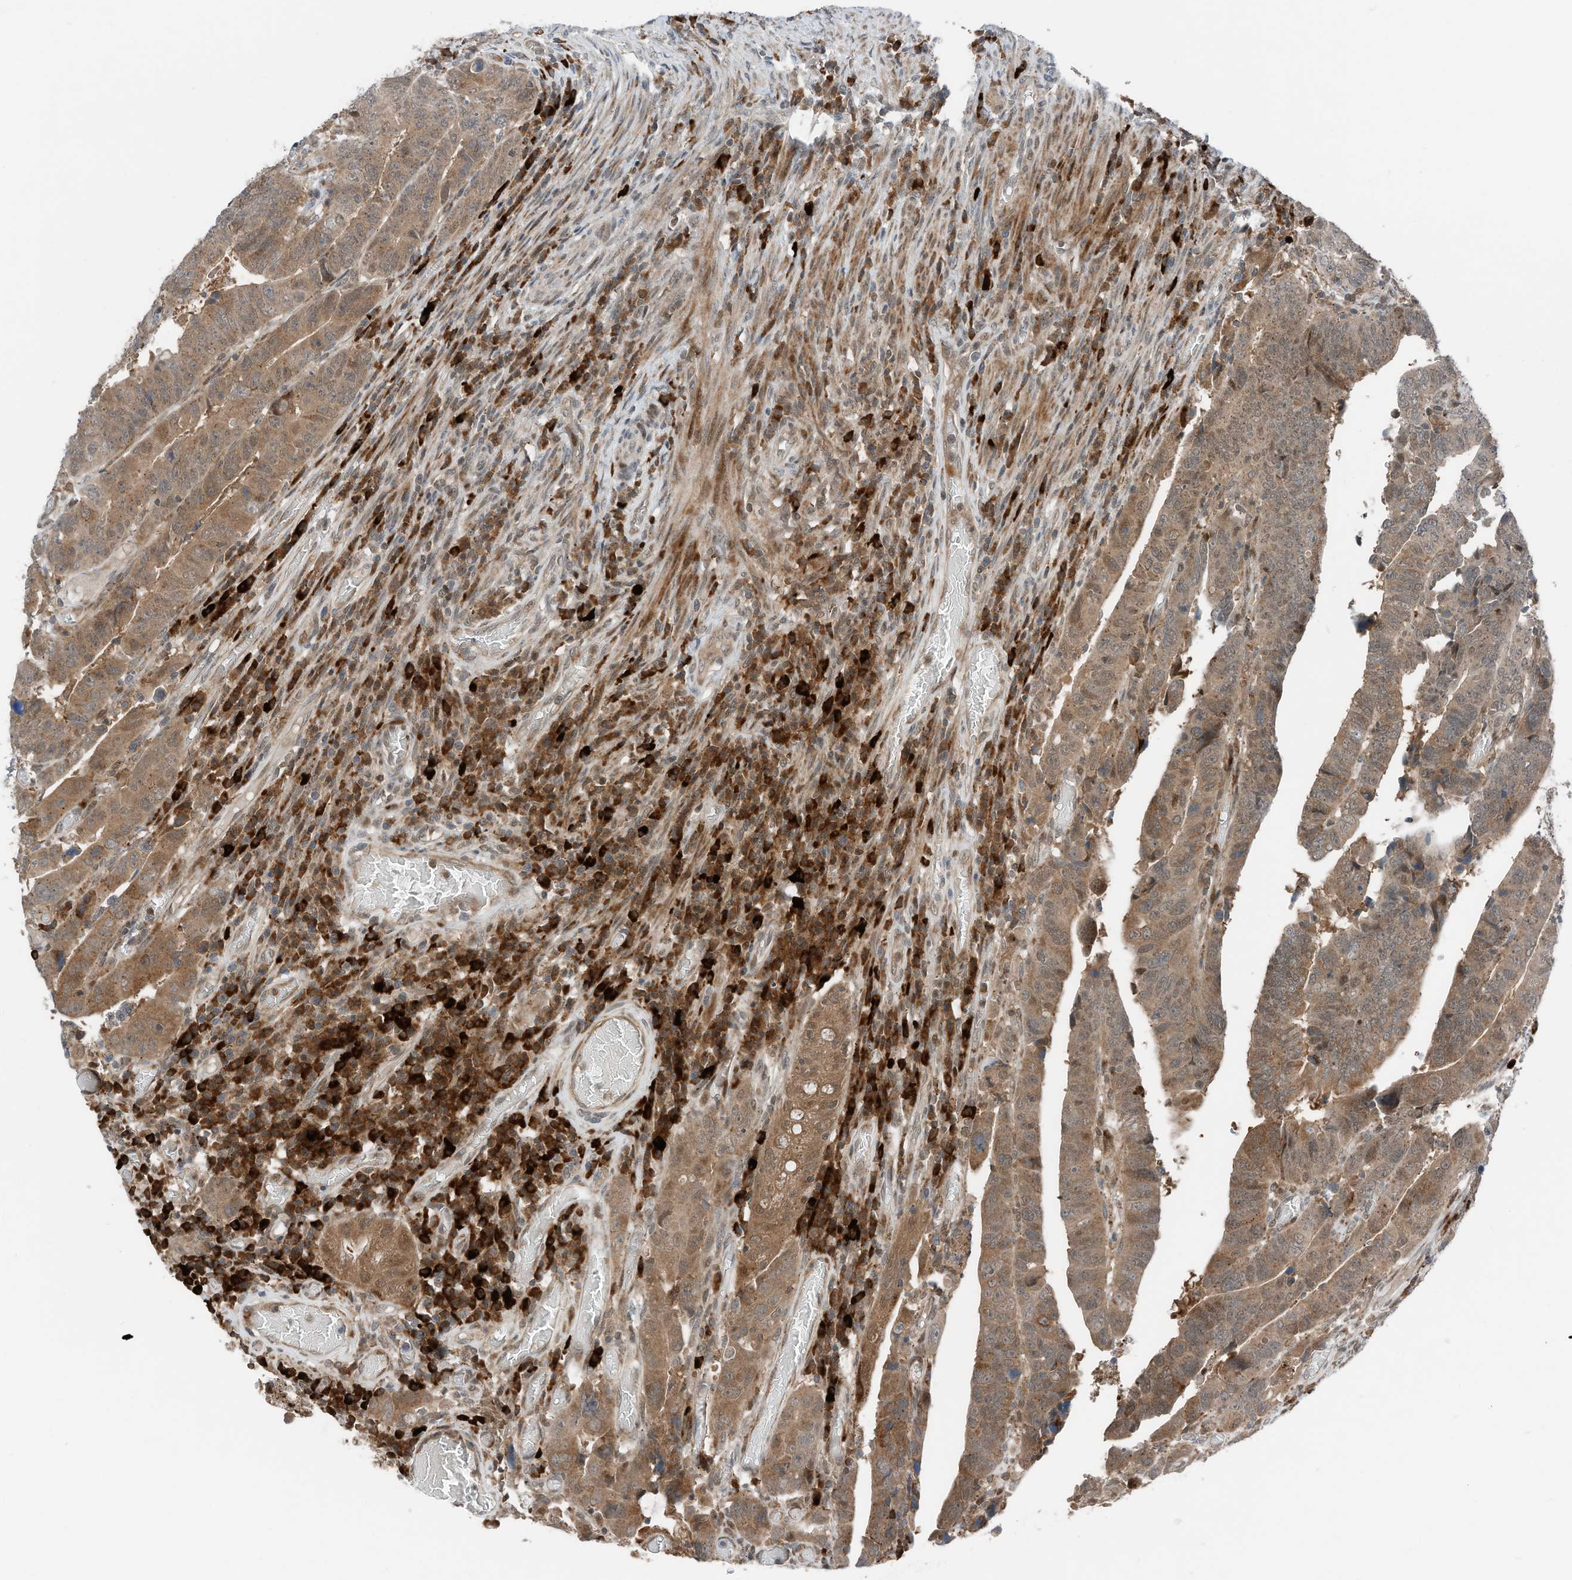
{"staining": {"intensity": "moderate", "quantity": ">75%", "location": "cytoplasmic/membranous"}, "tissue": "colorectal cancer", "cell_type": "Tumor cells", "image_type": "cancer", "snomed": [{"axis": "morphology", "description": "Normal tissue, NOS"}, {"axis": "morphology", "description": "Adenocarcinoma, NOS"}, {"axis": "topography", "description": "Rectum"}], "caption": "Colorectal cancer (adenocarcinoma) stained with DAB (3,3'-diaminobenzidine) immunohistochemistry (IHC) exhibits medium levels of moderate cytoplasmic/membranous staining in about >75% of tumor cells.", "gene": "RMND1", "patient": {"sex": "female", "age": 65}}